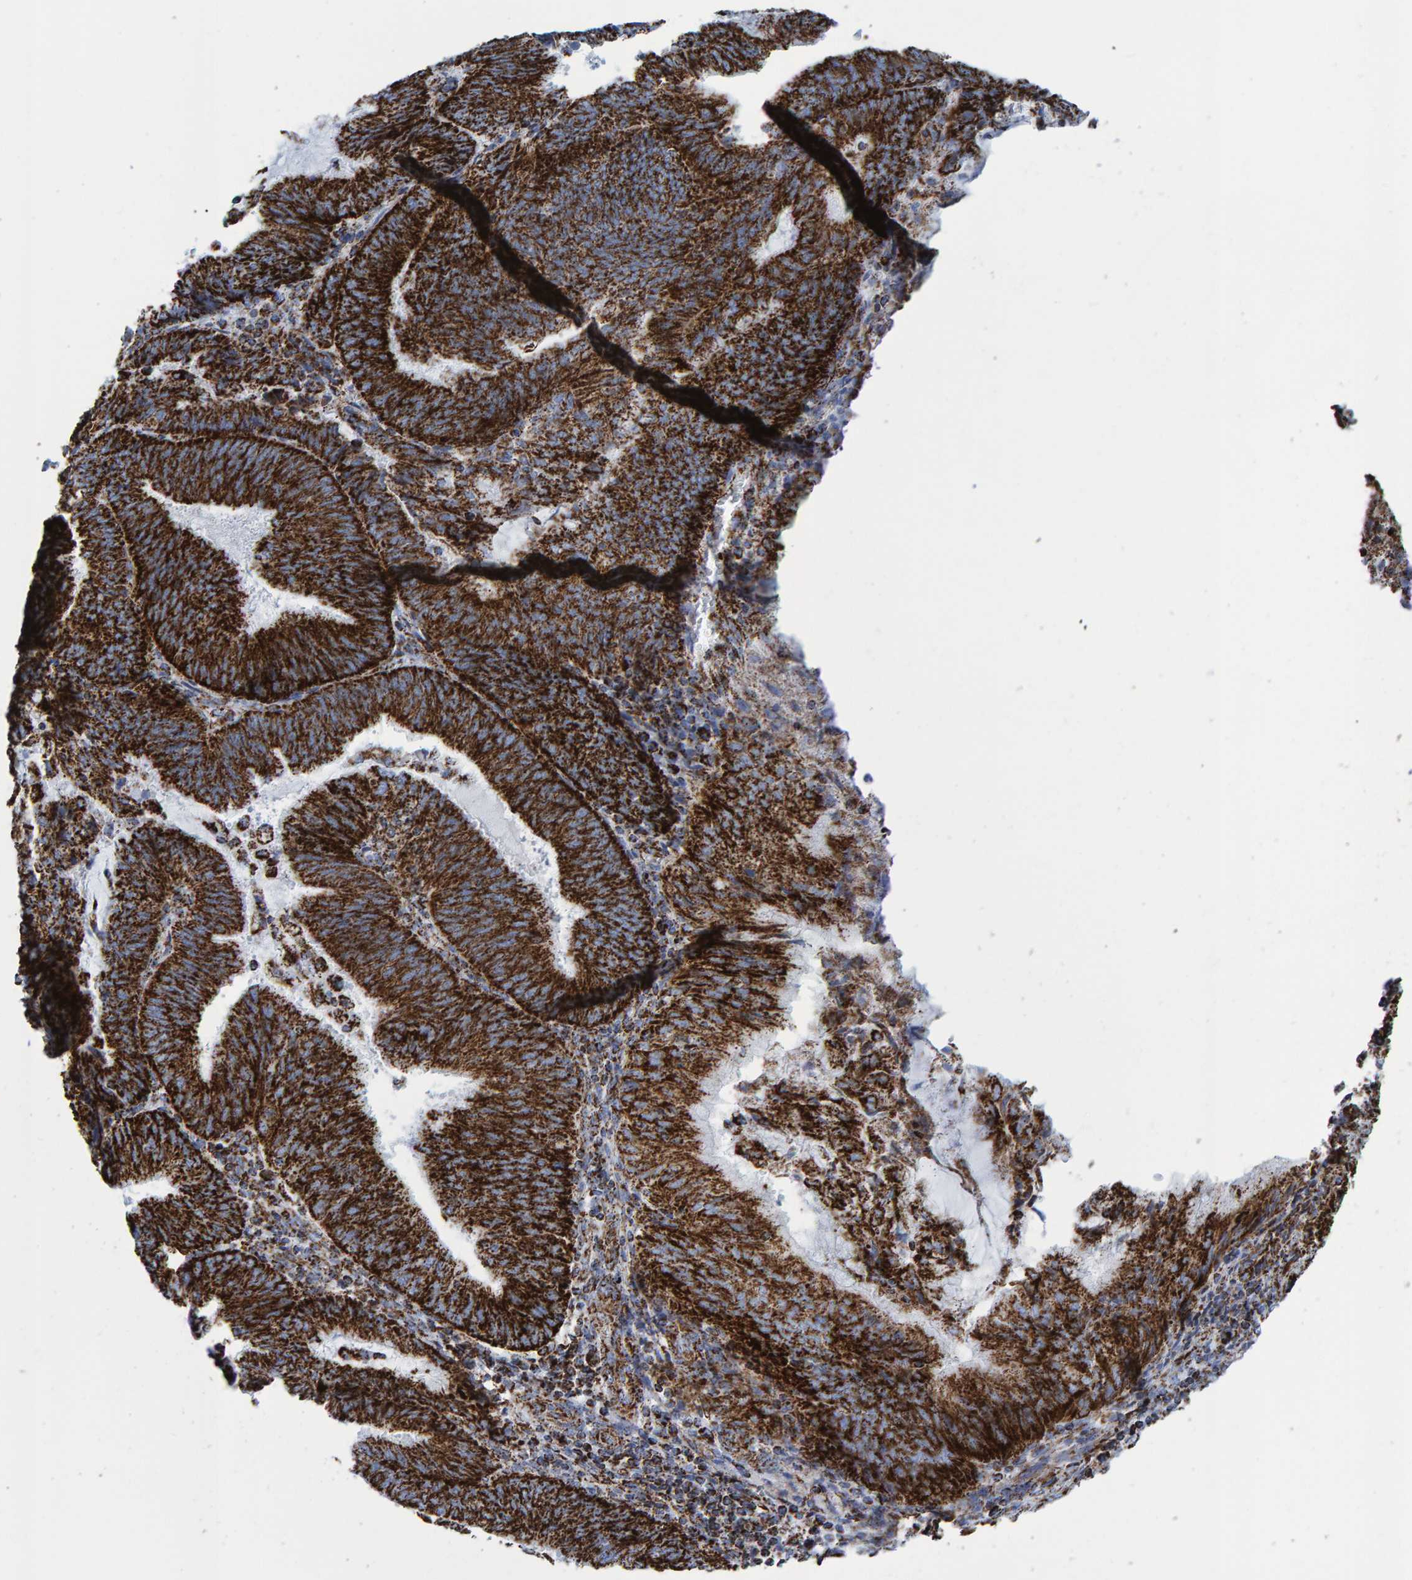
{"staining": {"intensity": "strong", "quantity": ">75%", "location": "cytoplasmic/membranous"}, "tissue": "endometrial cancer", "cell_type": "Tumor cells", "image_type": "cancer", "snomed": [{"axis": "morphology", "description": "Adenocarcinoma, NOS"}, {"axis": "topography", "description": "Endometrium"}], "caption": "Immunohistochemistry of human adenocarcinoma (endometrial) exhibits high levels of strong cytoplasmic/membranous expression in approximately >75% of tumor cells.", "gene": "ENSG00000262660", "patient": {"sex": "female", "age": 81}}